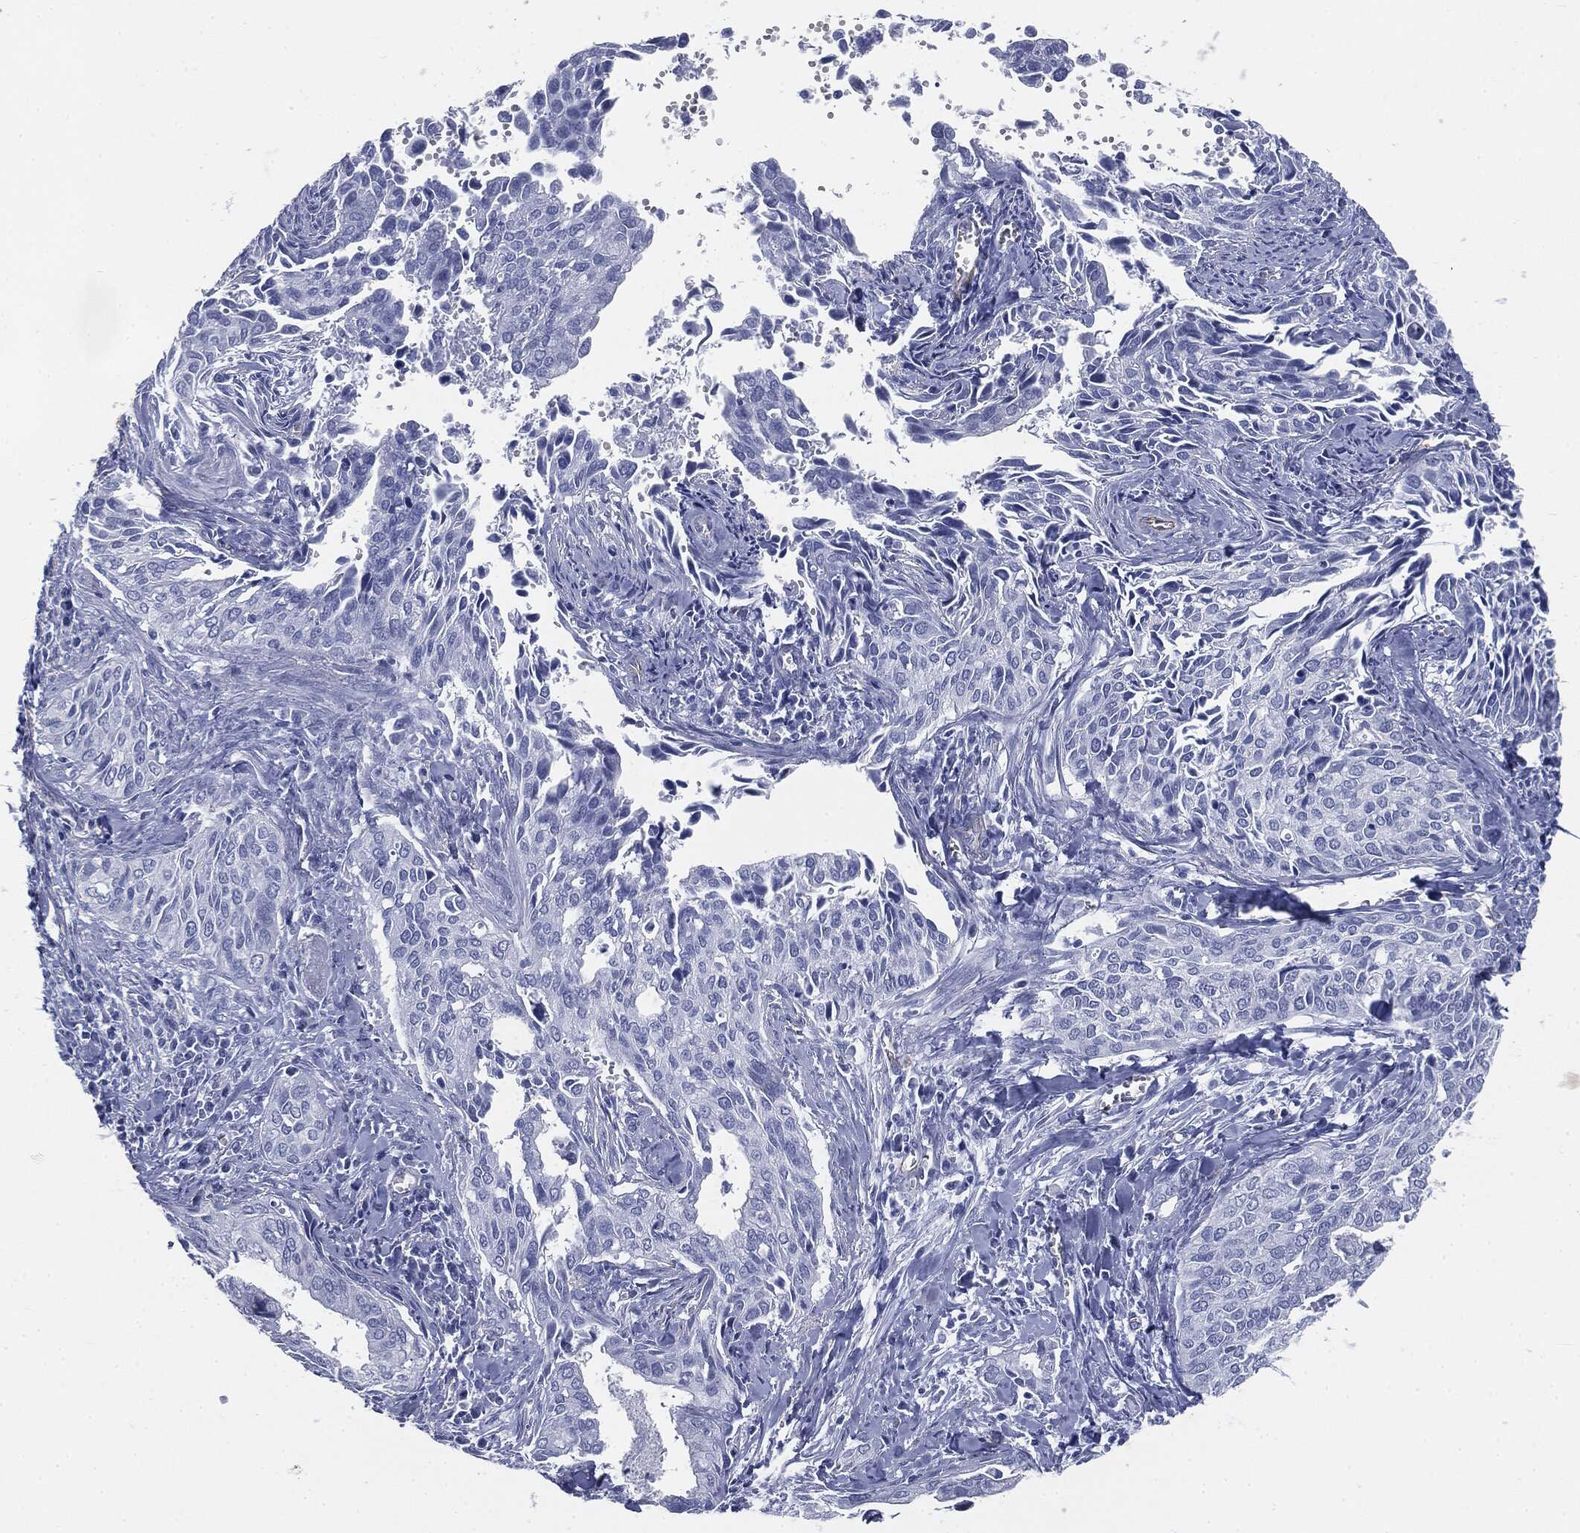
{"staining": {"intensity": "negative", "quantity": "none", "location": "none"}, "tissue": "cervical cancer", "cell_type": "Tumor cells", "image_type": "cancer", "snomed": [{"axis": "morphology", "description": "Squamous cell carcinoma, NOS"}, {"axis": "topography", "description": "Cervix"}], "caption": "This is an IHC histopathology image of human squamous cell carcinoma (cervical). There is no staining in tumor cells.", "gene": "MUC5AC", "patient": {"sex": "female", "age": 29}}